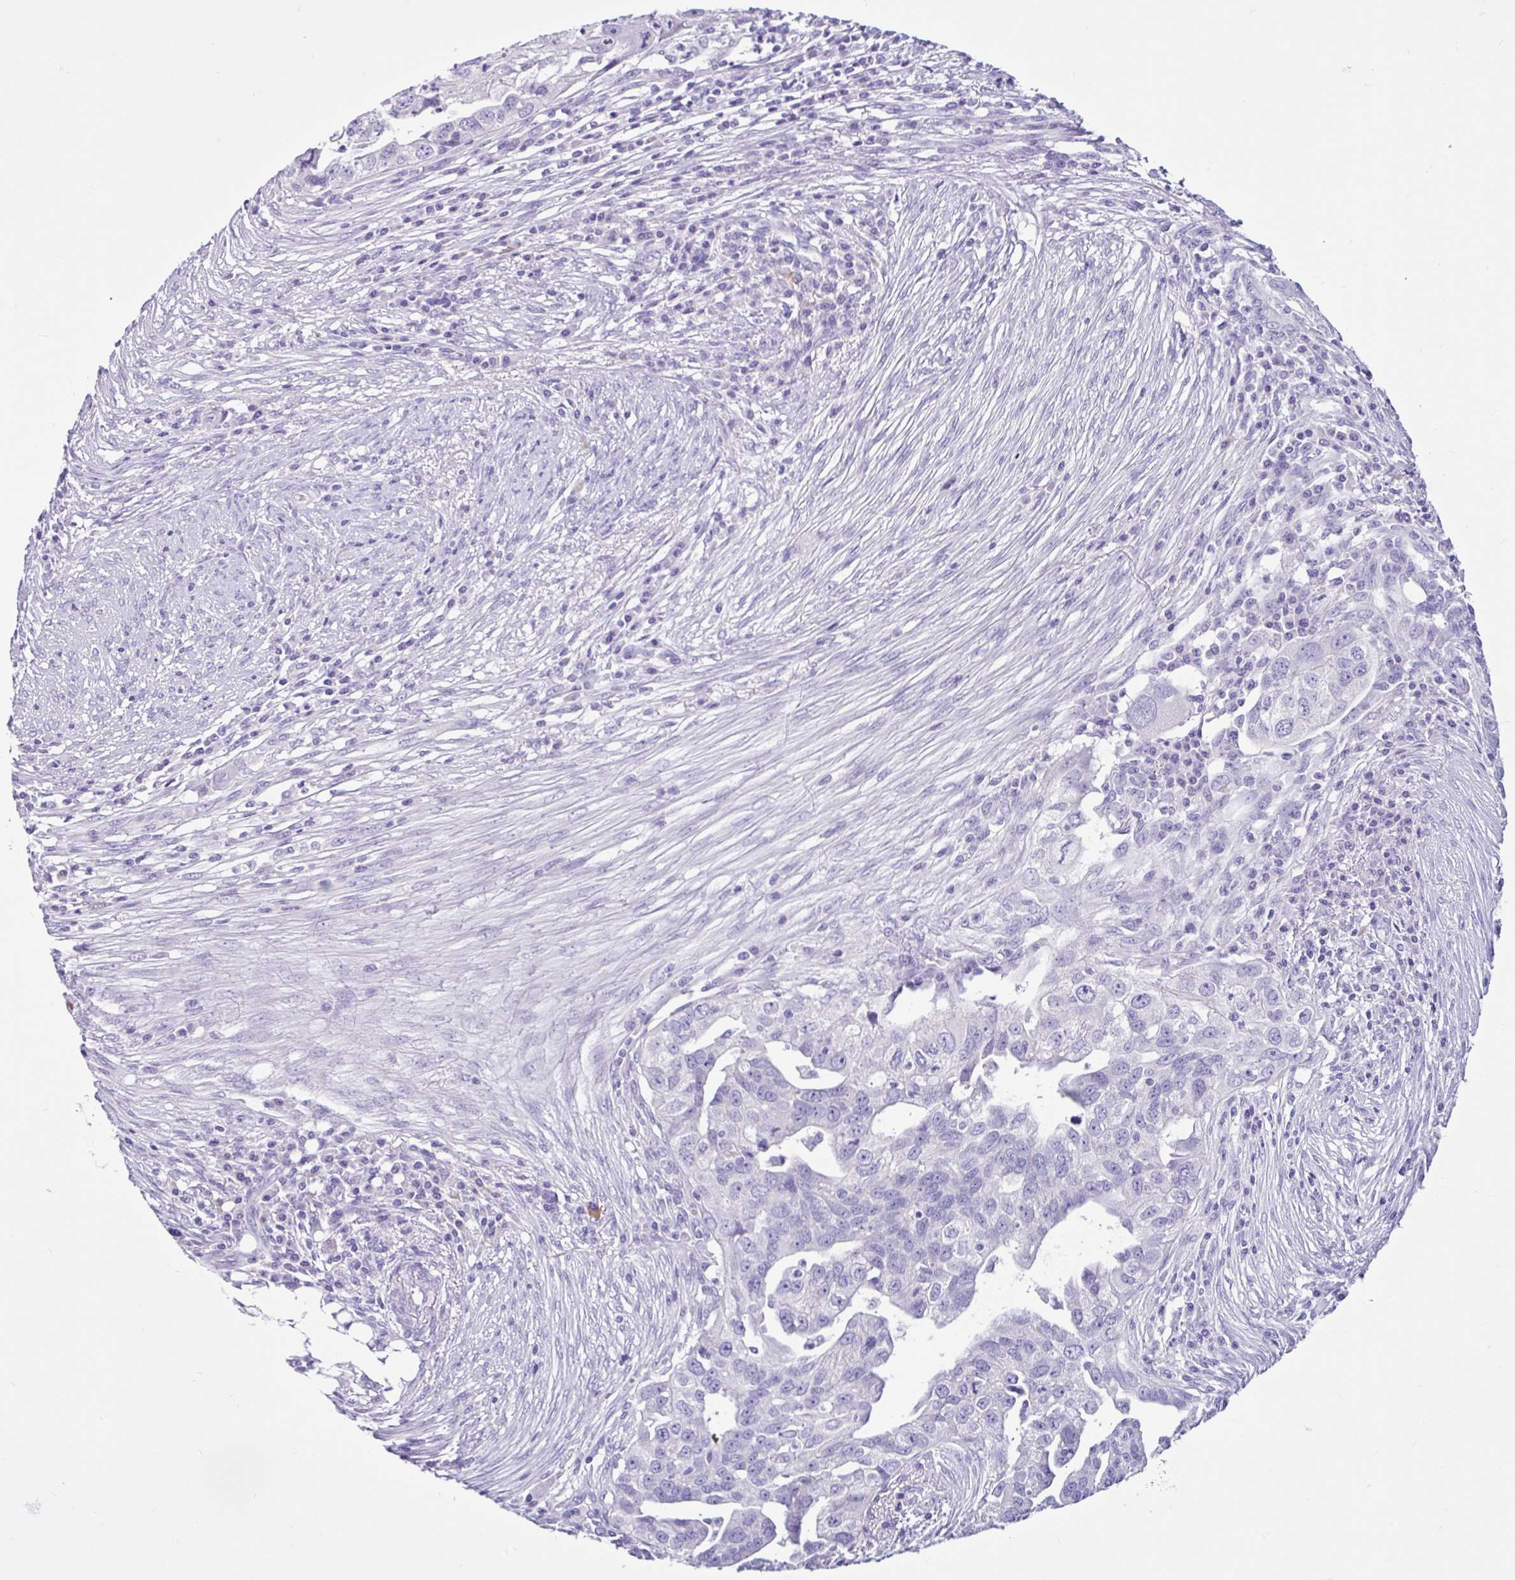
{"staining": {"intensity": "negative", "quantity": "none", "location": "none"}, "tissue": "ovarian cancer", "cell_type": "Tumor cells", "image_type": "cancer", "snomed": [{"axis": "morphology", "description": "Carcinoma, endometroid"}, {"axis": "morphology", "description": "Cystadenocarcinoma, serous, NOS"}, {"axis": "topography", "description": "Ovary"}], "caption": "High power microscopy photomicrograph of an IHC image of endometroid carcinoma (ovarian), revealing no significant staining in tumor cells.", "gene": "CYP19A1", "patient": {"sex": "female", "age": 45}}